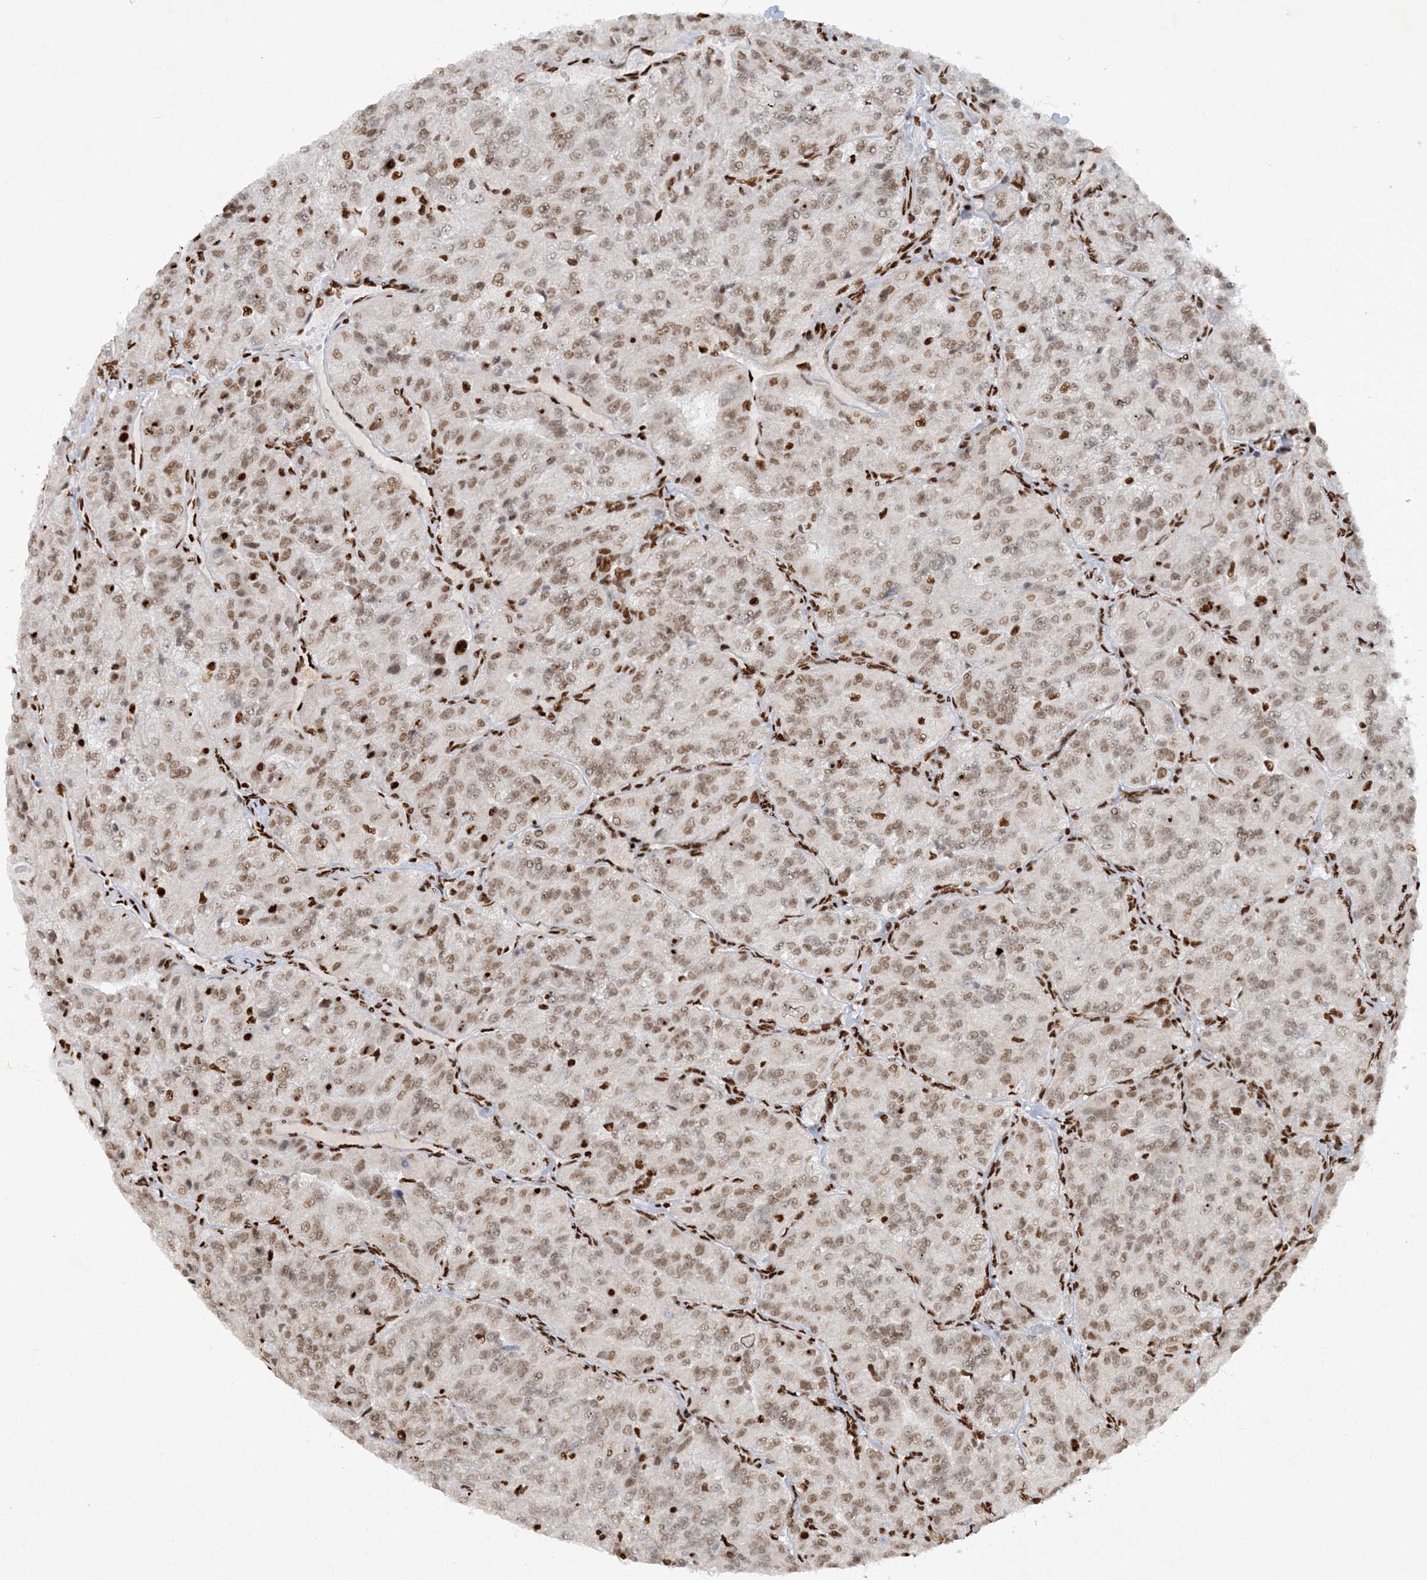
{"staining": {"intensity": "moderate", "quantity": ">75%", "location": "nuclear"}, "tissue": "renal cancer", "cell_type": "Tumor cells", "image_type": "cancer", "snomed": [{"axis": "morphology", "description": "Adenocarcinoma, NOS"}, {"axis": "topography", "description": "Kidney"}], "caption": "Renal cancer stained with immunohistochemistry demonstrates moderate nuclear positivity in approximately >75% of tumor cells.", "gene": "DELE1", "patient": {"sex": "female", "age": 63}}